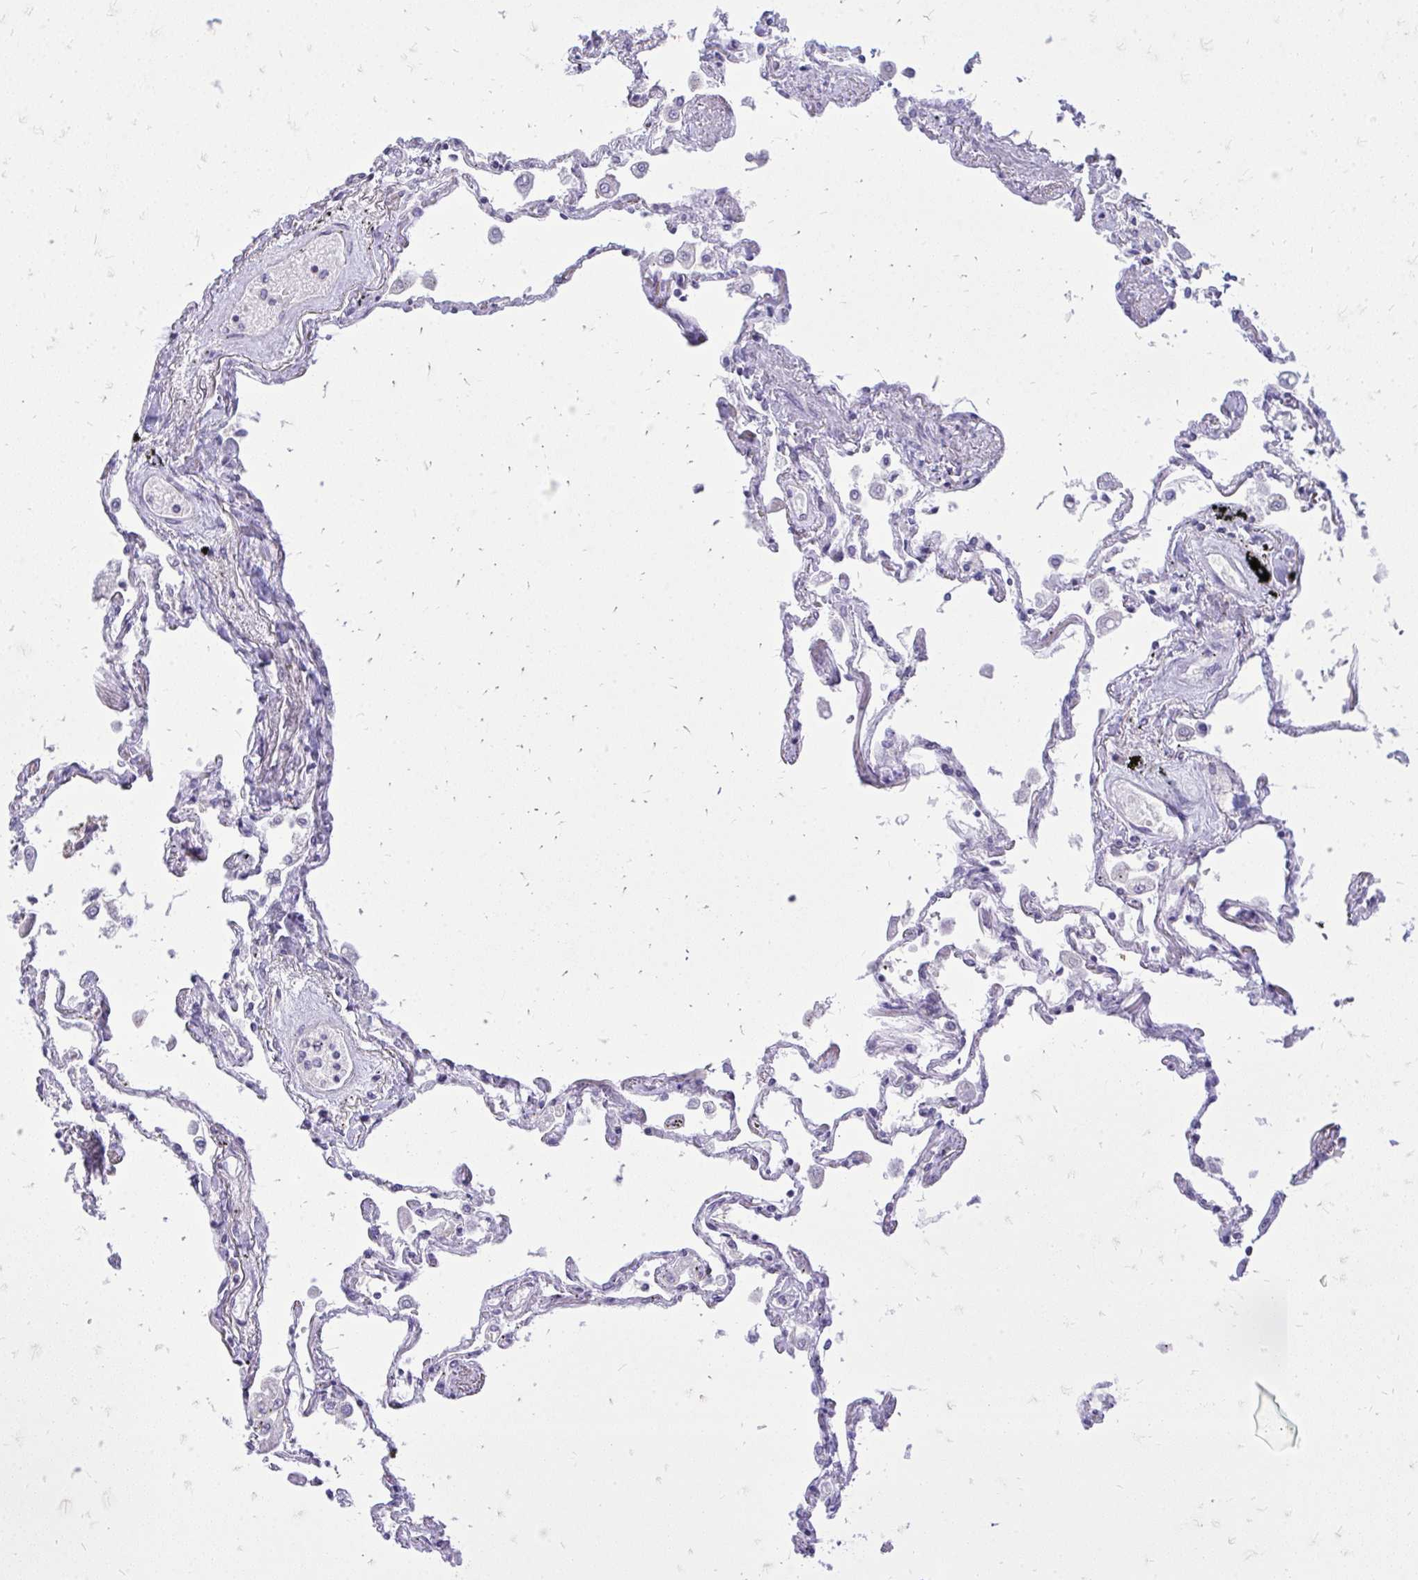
{"staining": {"intensity": "negative", "quantity": "none", "location": "none"}, "tissue": "lung", "cell_type": "Alveolar cells", "image_type": "normal", "snomed": [{"axis": "morphology", "description": "Normal tissue, NOS"}, {"axis": "morphology", "description": "Adenocarcinoma, NOS"}, {"axis": "topography", "description": "Cartilage tissue"}, {"axis": "topography", "description": "Lung"}], "caption": "Immunohistochemical staining of benign lung shows no significant positivity in alveolar cells.", "gene": "SPTBN2", "patient": {"sex": "female", "age": 67}}